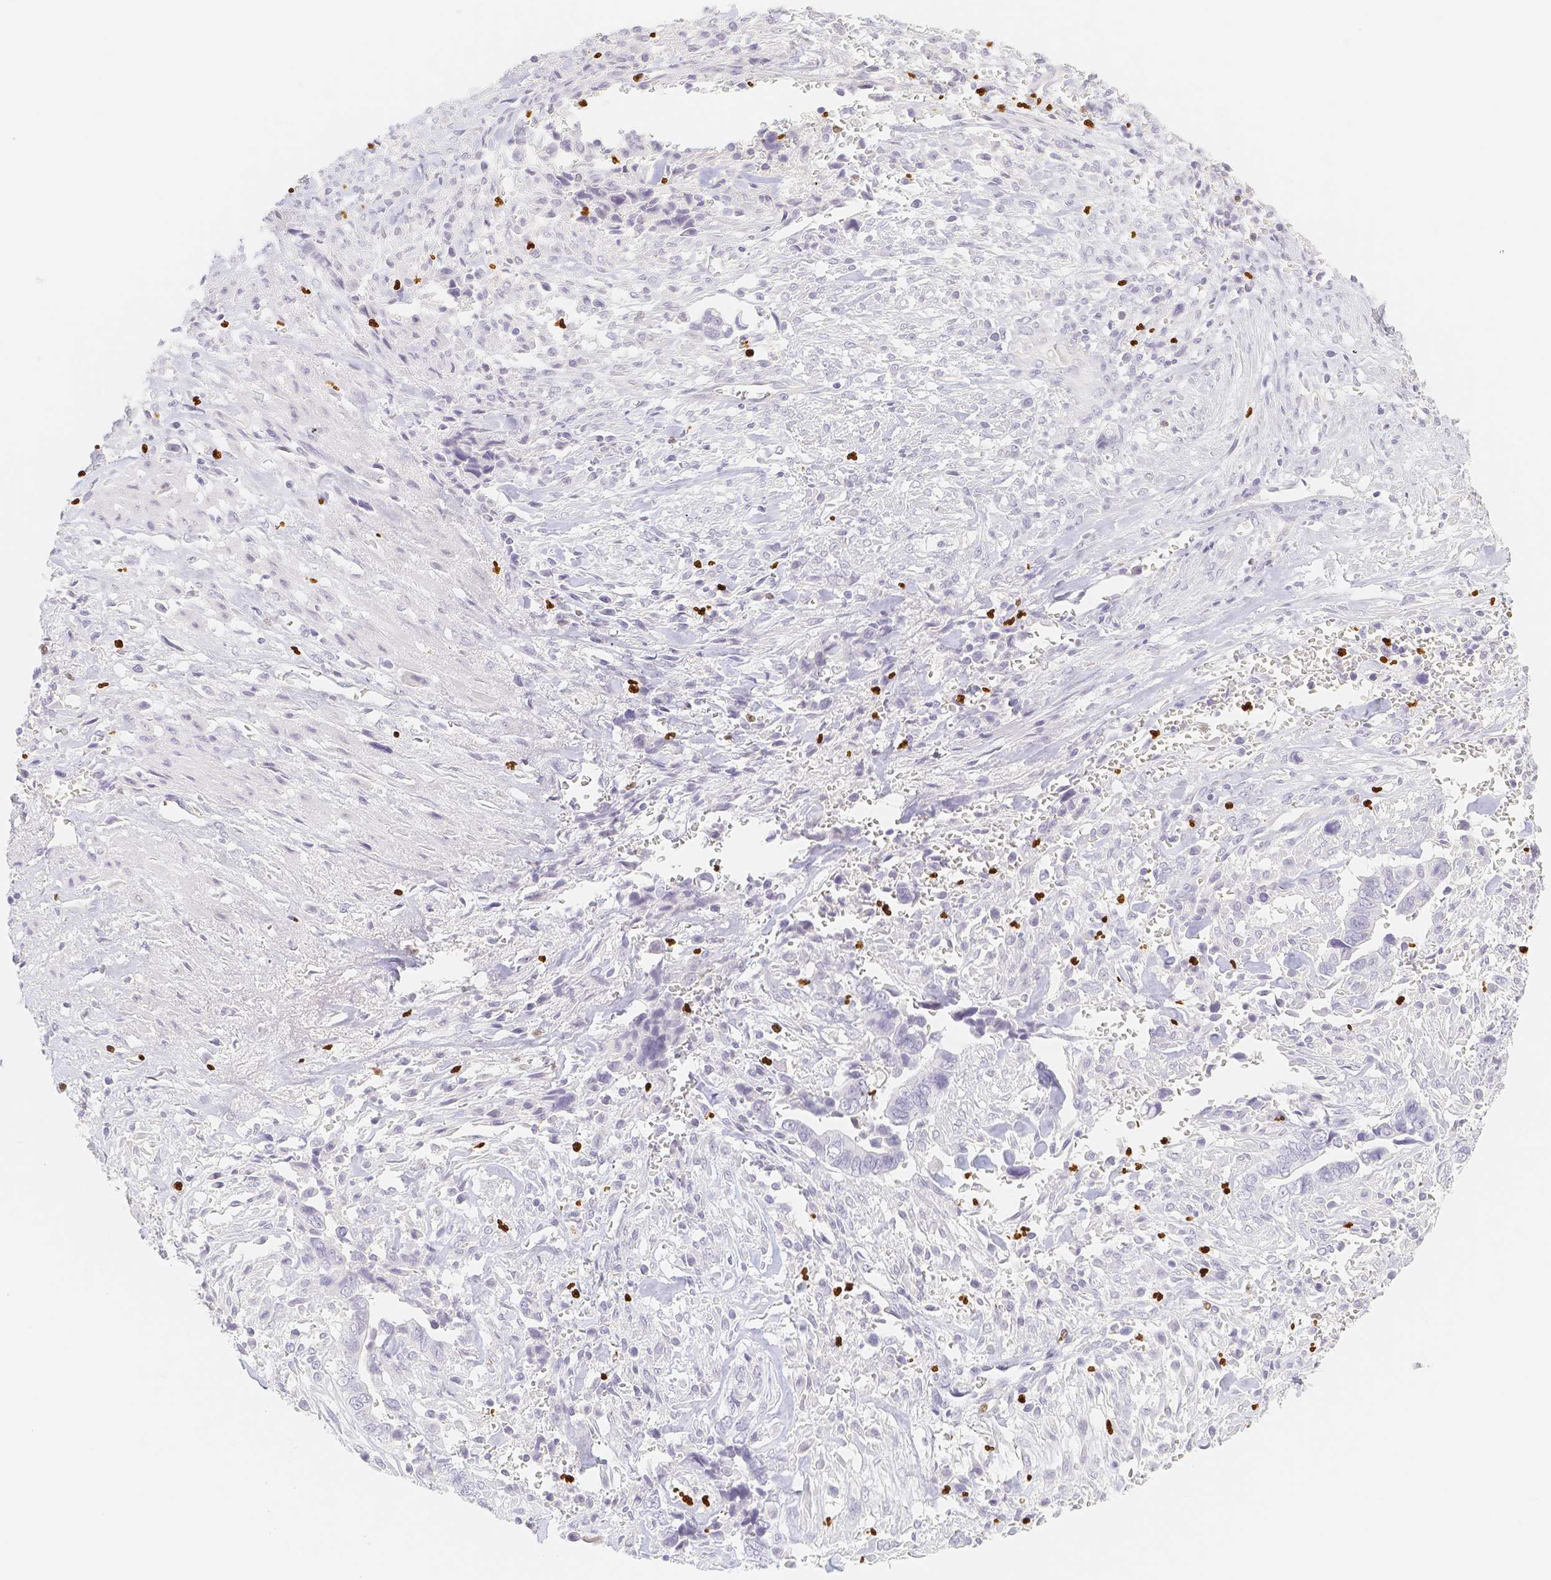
{"staining": {"intensity": "negative", "quantity": "none", "location": "none"}, "tissue": "liver cancer", "cell_type": "Tumor cells", "image_type": "cancer", "snomed": [{"axis": "morphology", "description": "Cholangiocarcinoma"}, {"axis": "topography", "description": "Liver"}], "caption": "A histopathology image of liver cancer (cholangiocarcinoma) stained for a protein demonstrates no brown staining in tumor cells. The staining is performed using DAB (3,3'-diaminobenzidine) brown chromogen with nuclei counter-stained in using hematoxylin.", "gene": "PADI4", "patient": {"sex": "female", "age": 79}}